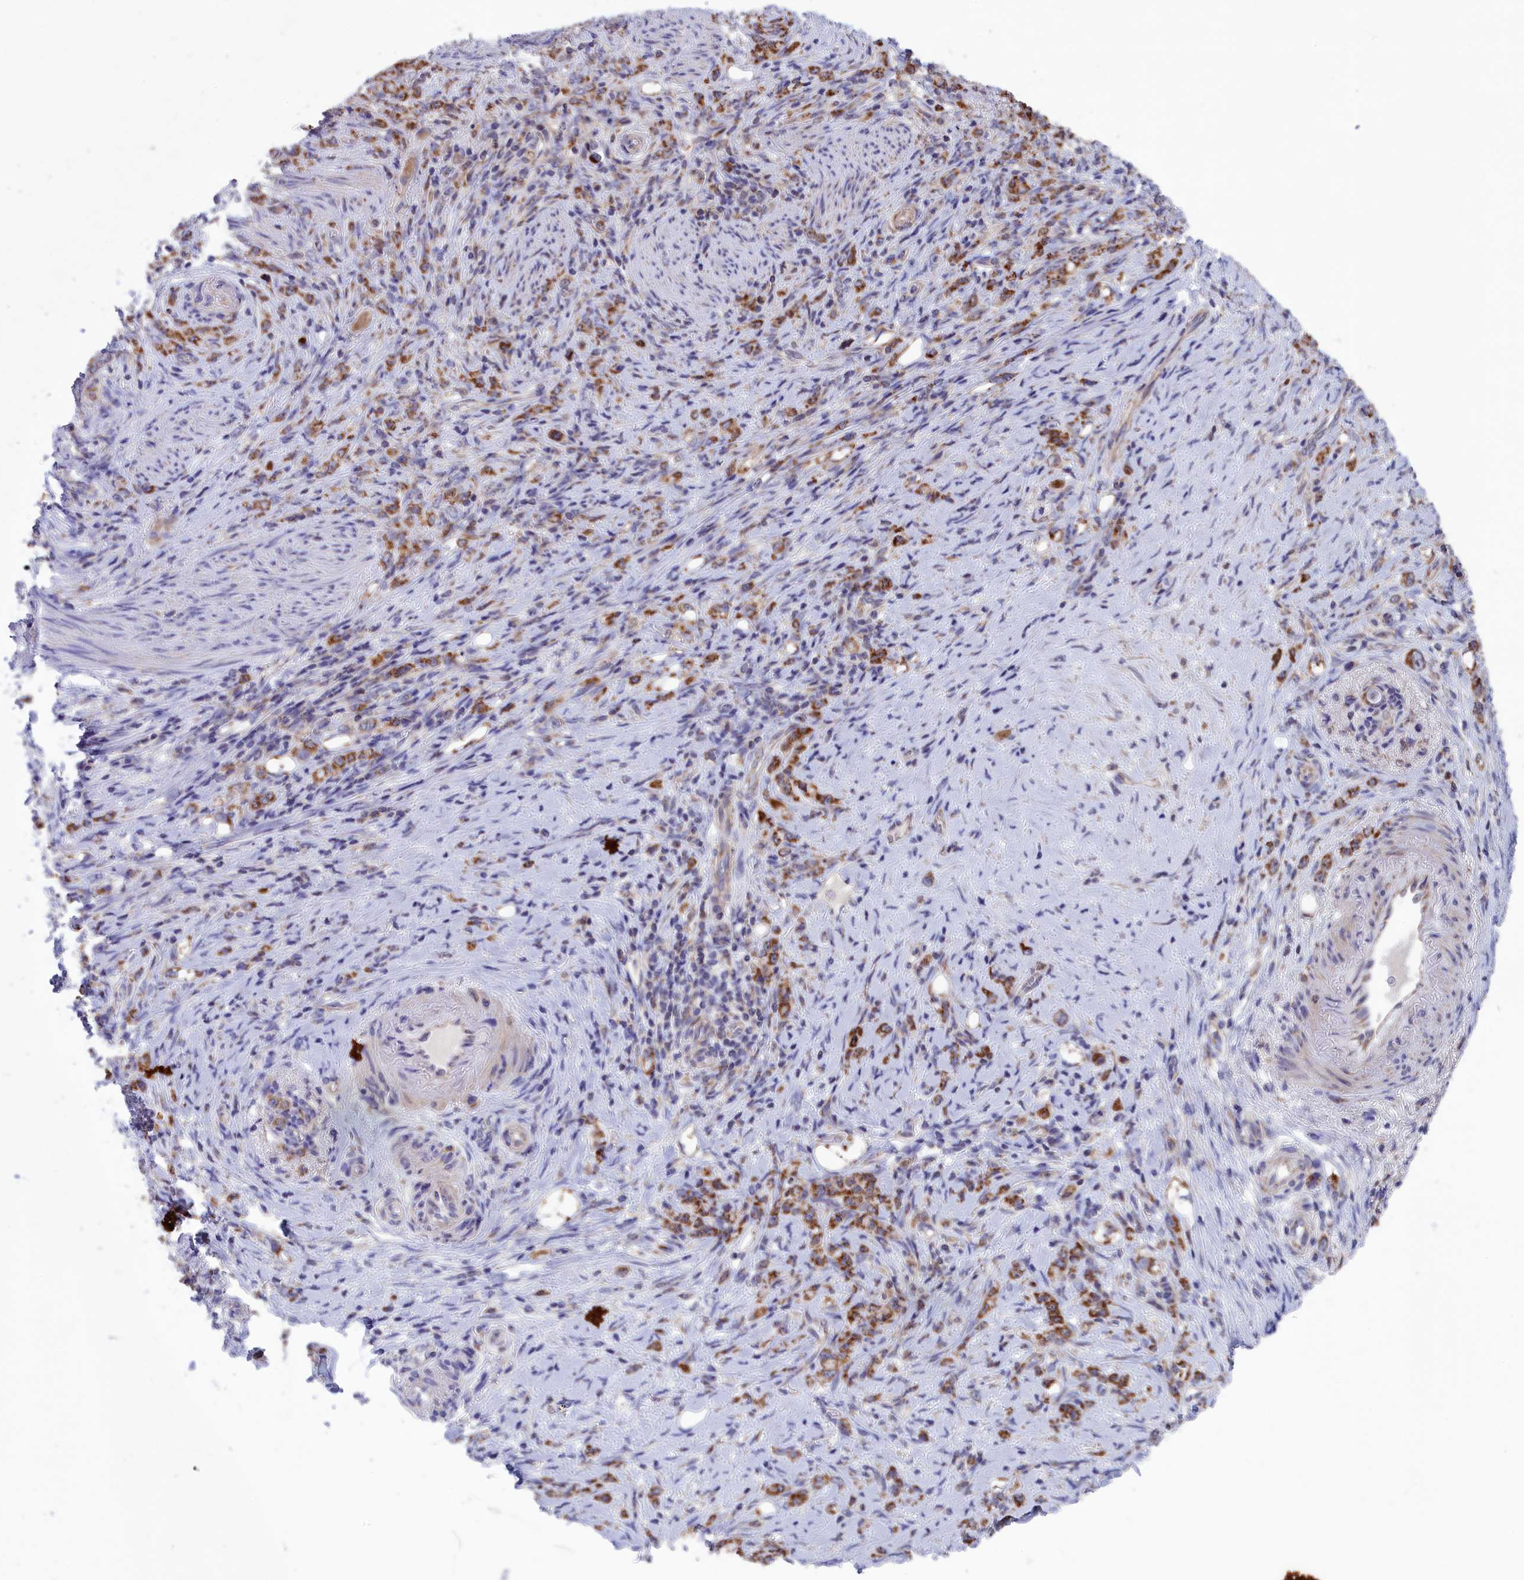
{"staining": {"intensity": "moderate", "quantity": ">75%", "location": "cytoplasmic/membranous"}, "tissue": "stomach cancer", "cell_type": "Tumor cells", "image_type": "cancer", "snomed": [{"axis": "morphology", "description": "Adenocarcinoma, NOS"}, {"axis": "topography", "description": "Stomach"}], "caption": "Immunohistochemical staining of human stomach cancer exhibits medium levels of moderate cytoplasmic/membranous protein staining in about >75% of tumor cells.", "gene": "TIMM44", "patient": {"sex": "female", "age": 79}}